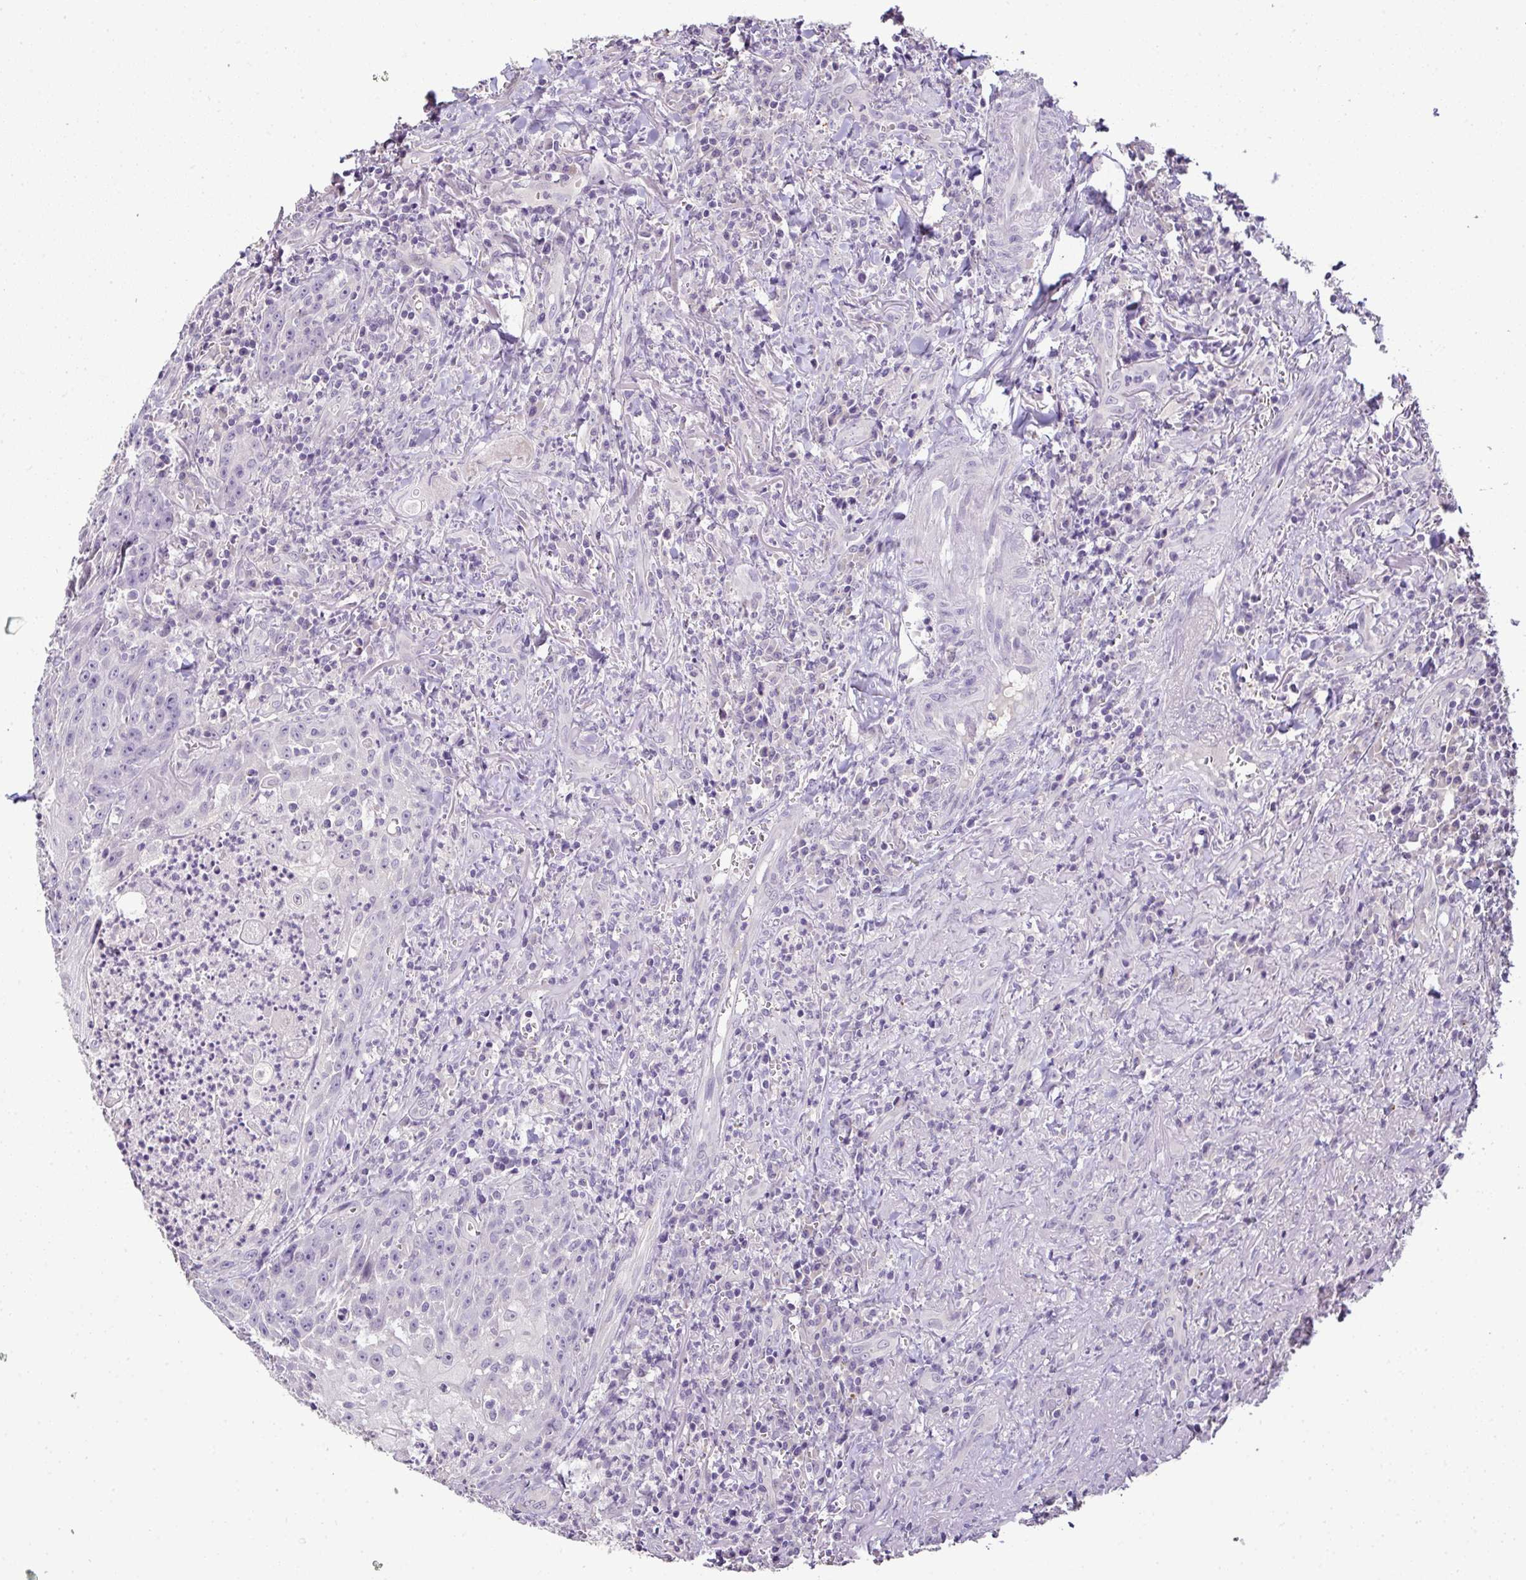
{"staining": {"intensity": "negative", "quantity": "none", "location": "none"}, "tissue": "head and neck cancer", "cell_type": "Tumor cells", "image_type": "cancer", "snomed": [{"axis": "morphology", "description": "Normal tissue, NOS"}, {"axis": "morphology", "description": "Squamous cell carcinoma, NOS"}, {"axis": "topography", "description": "Oral tissue"}, {"axis": "topography", "description": "Head-Neck"}], "caption": "Histopathology image shows no protein staining in tumor cells of head and neck cancer (squamous cell carcinoma) tissue.", "gene": "CMPK1", "patient": {"sex": "female", "age": 70}}